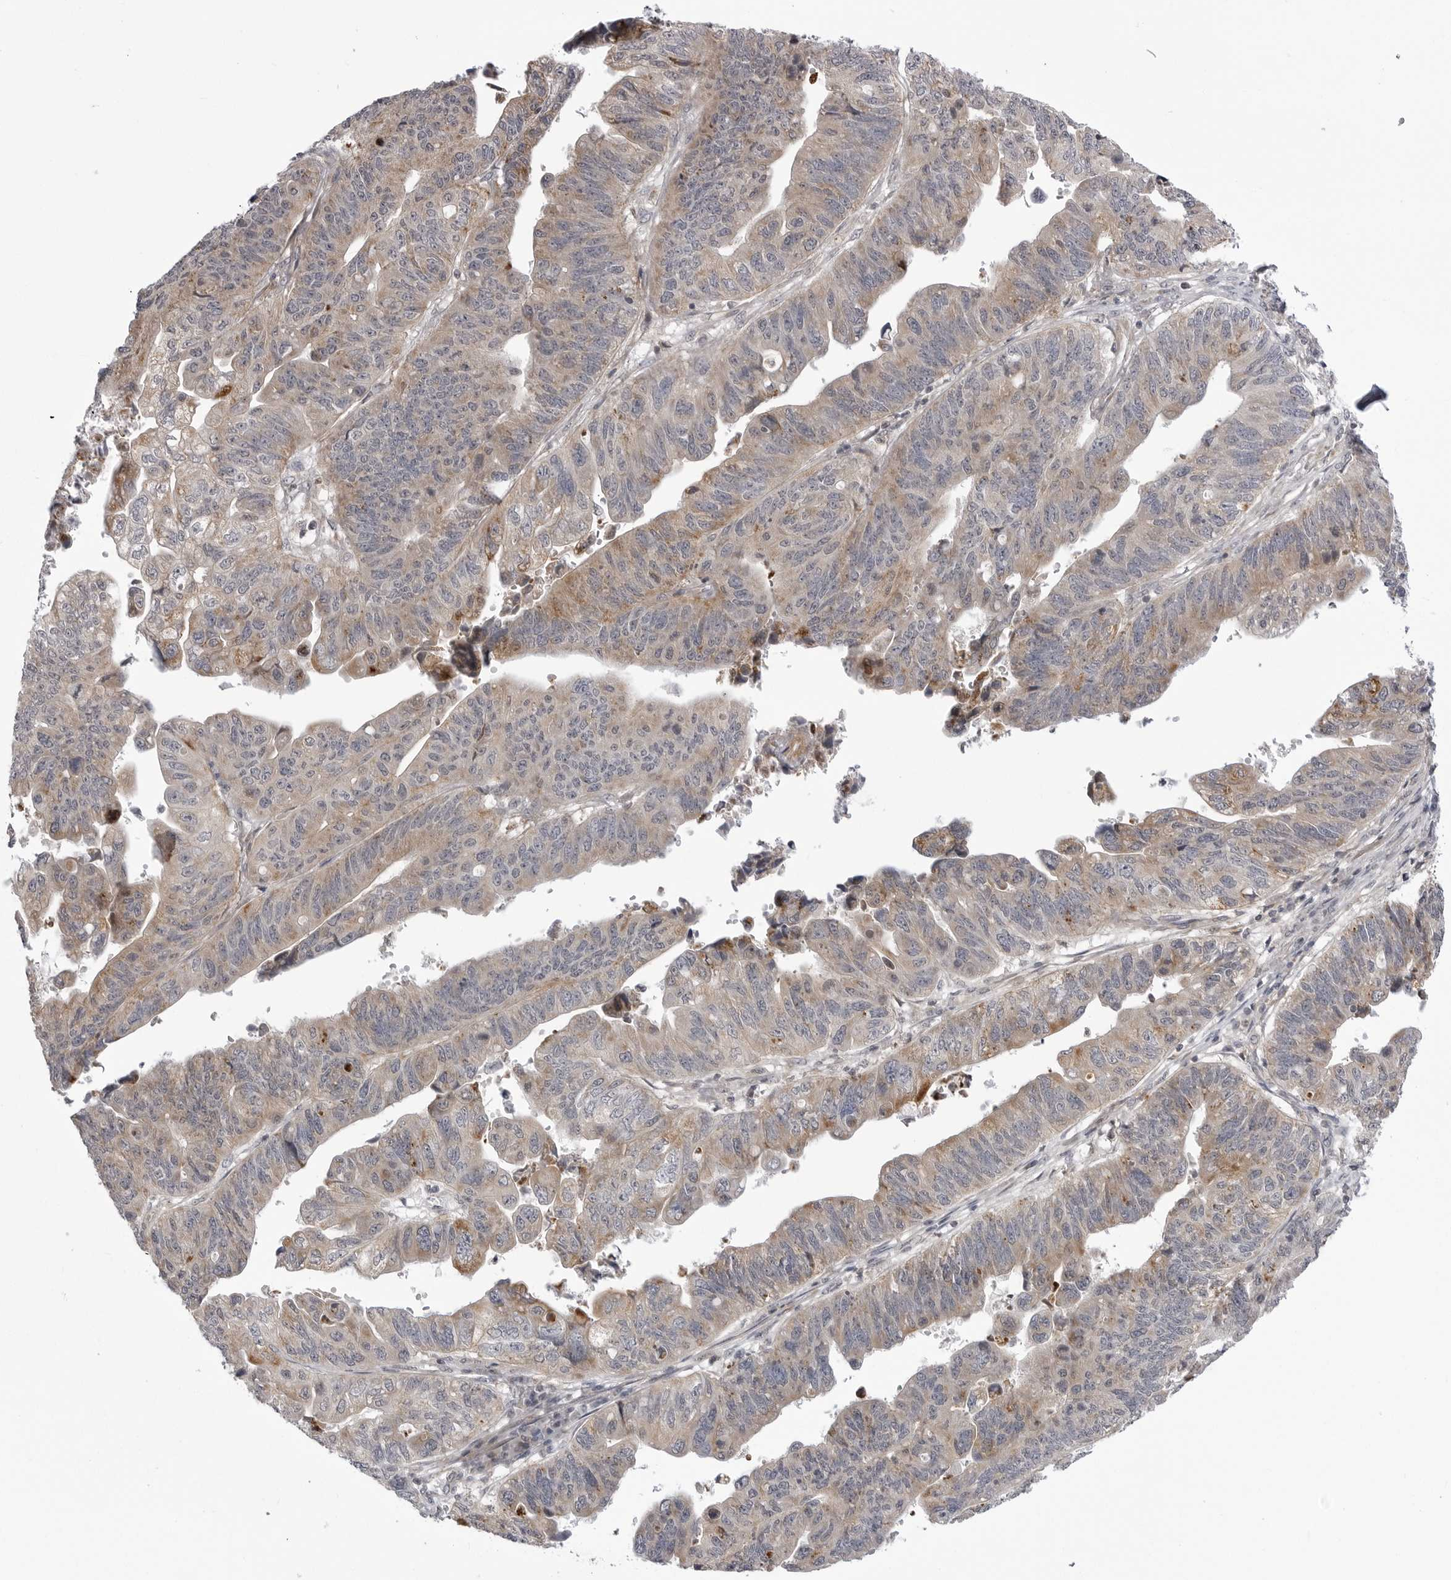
{"staining": {"intensity": "weak", "quantity": "25%-75%", "location": "cytoplasmic/membranous"}, "tissue": "stomach cancer", "cell_type": "Tumor cells", "image_type": "cancer", "snomed": [{"axis": "morphology", "description": "Adenocarcinoma, NOS"}, {"axis": "topography", "description": "Stomach"}], "caption": "About 25%-75% of tumor cells in human stomach cancer (adenocarcinoma) reveal weak cytoplasmic/membranous protein staining as visualized by brown immunohistochemical staining.", "gene": "CCDC18", "patient": {"sex": "male", "age": 59}}